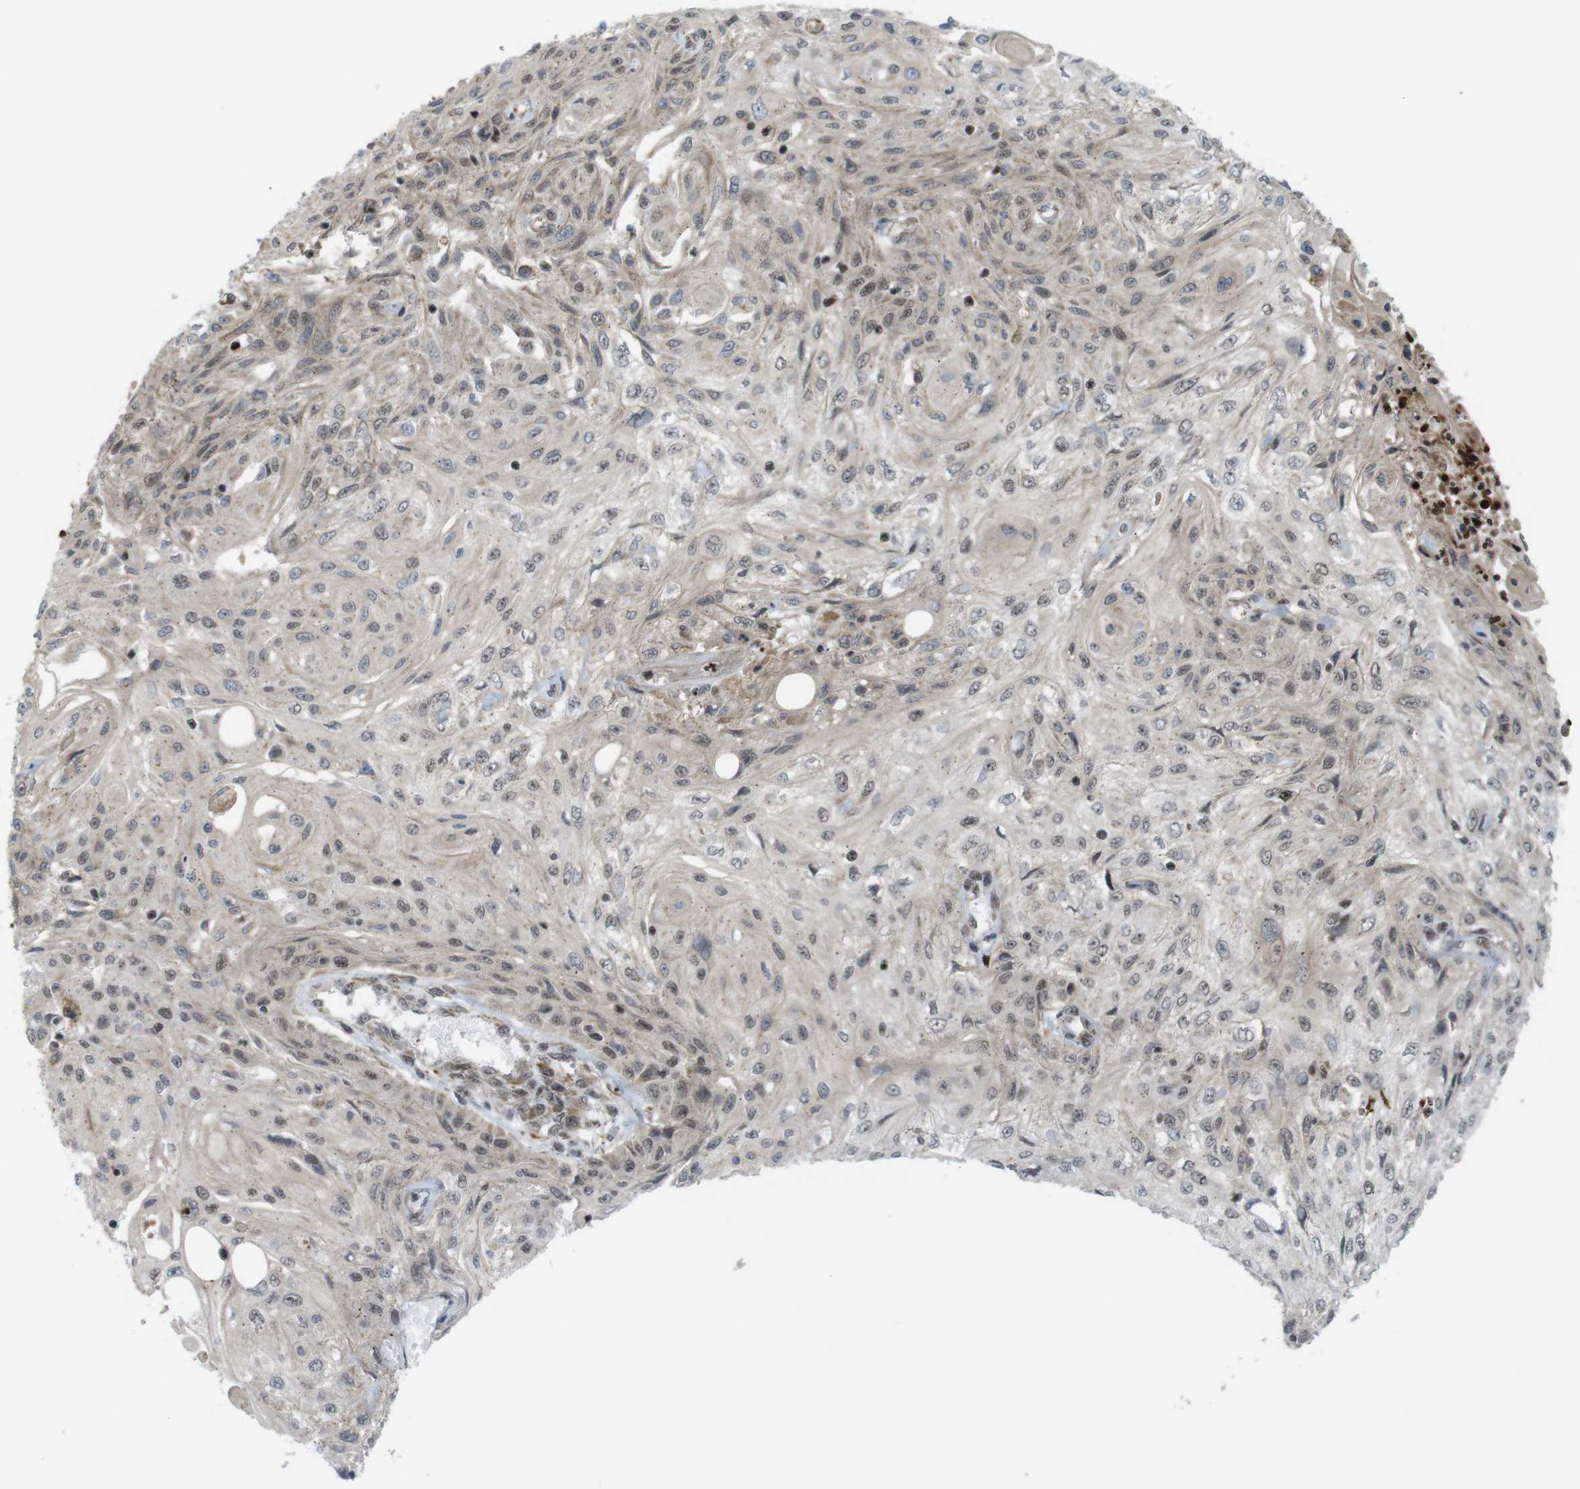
{"staining": {"intensity": "weak", "quantity": "25%-75%", "location": "cytoplasmic/membranous,nuclear"}, "tissue": "skin cancer", "cell_type": "Tumor cells", "image_type": "cancer", "snomed": [{"axis": "morphology", "description": "Squamous cell carcinoma, NOS"}, {"axis": "topography", "description": "Skin"}], "caption": "IHC image of neoplastic tissue: human skin cancer (squamous cell carcinoma) stained using immunohistochemistry displays low levels of weak protein expression localized specifically in the cytoplasmic/membranous and nuclear of tumor cells, appearing as a cytoplasmic/membranous and nuclear brown color.", "gene": "SP2", "patient": {"sex": "male", "age": 75}}